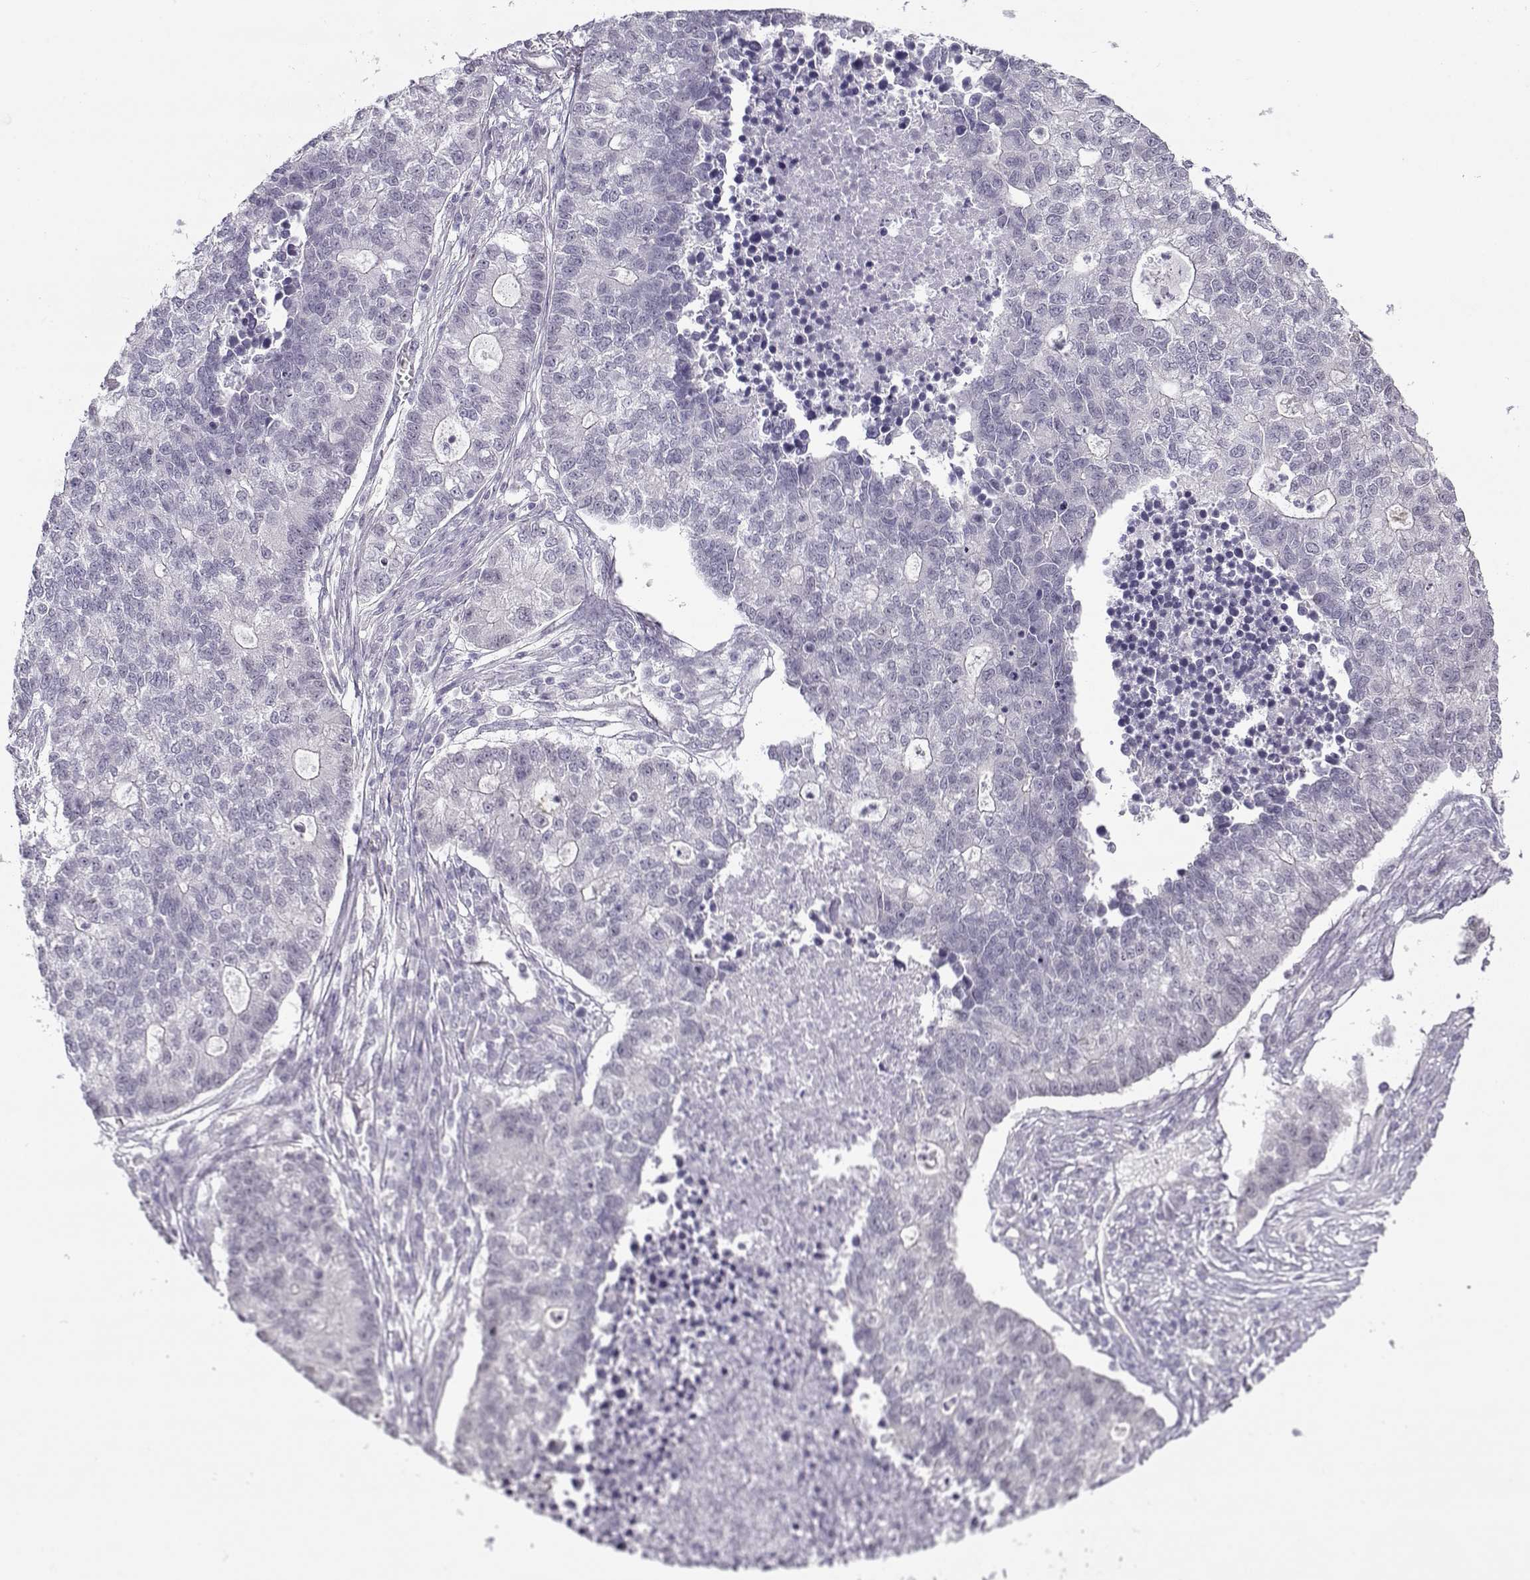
{"staining": {"intensity": "negative", "quantity": "none", "location": "none"}, "tissue": "lung cancer", "cell_type": "Tumor cells", "image_type": "cancer", "snomed": [{"axis": "morphology", "description": "Adenocarcinoma, NOS"}, {"axis": "topography", "description": "Lung"}], "caption": "Protein analysis of lung cancer exhibits no significant positivity in tumor cells.", "gene": "TEX55", "patient": {"sex": "male", "age": 57}}